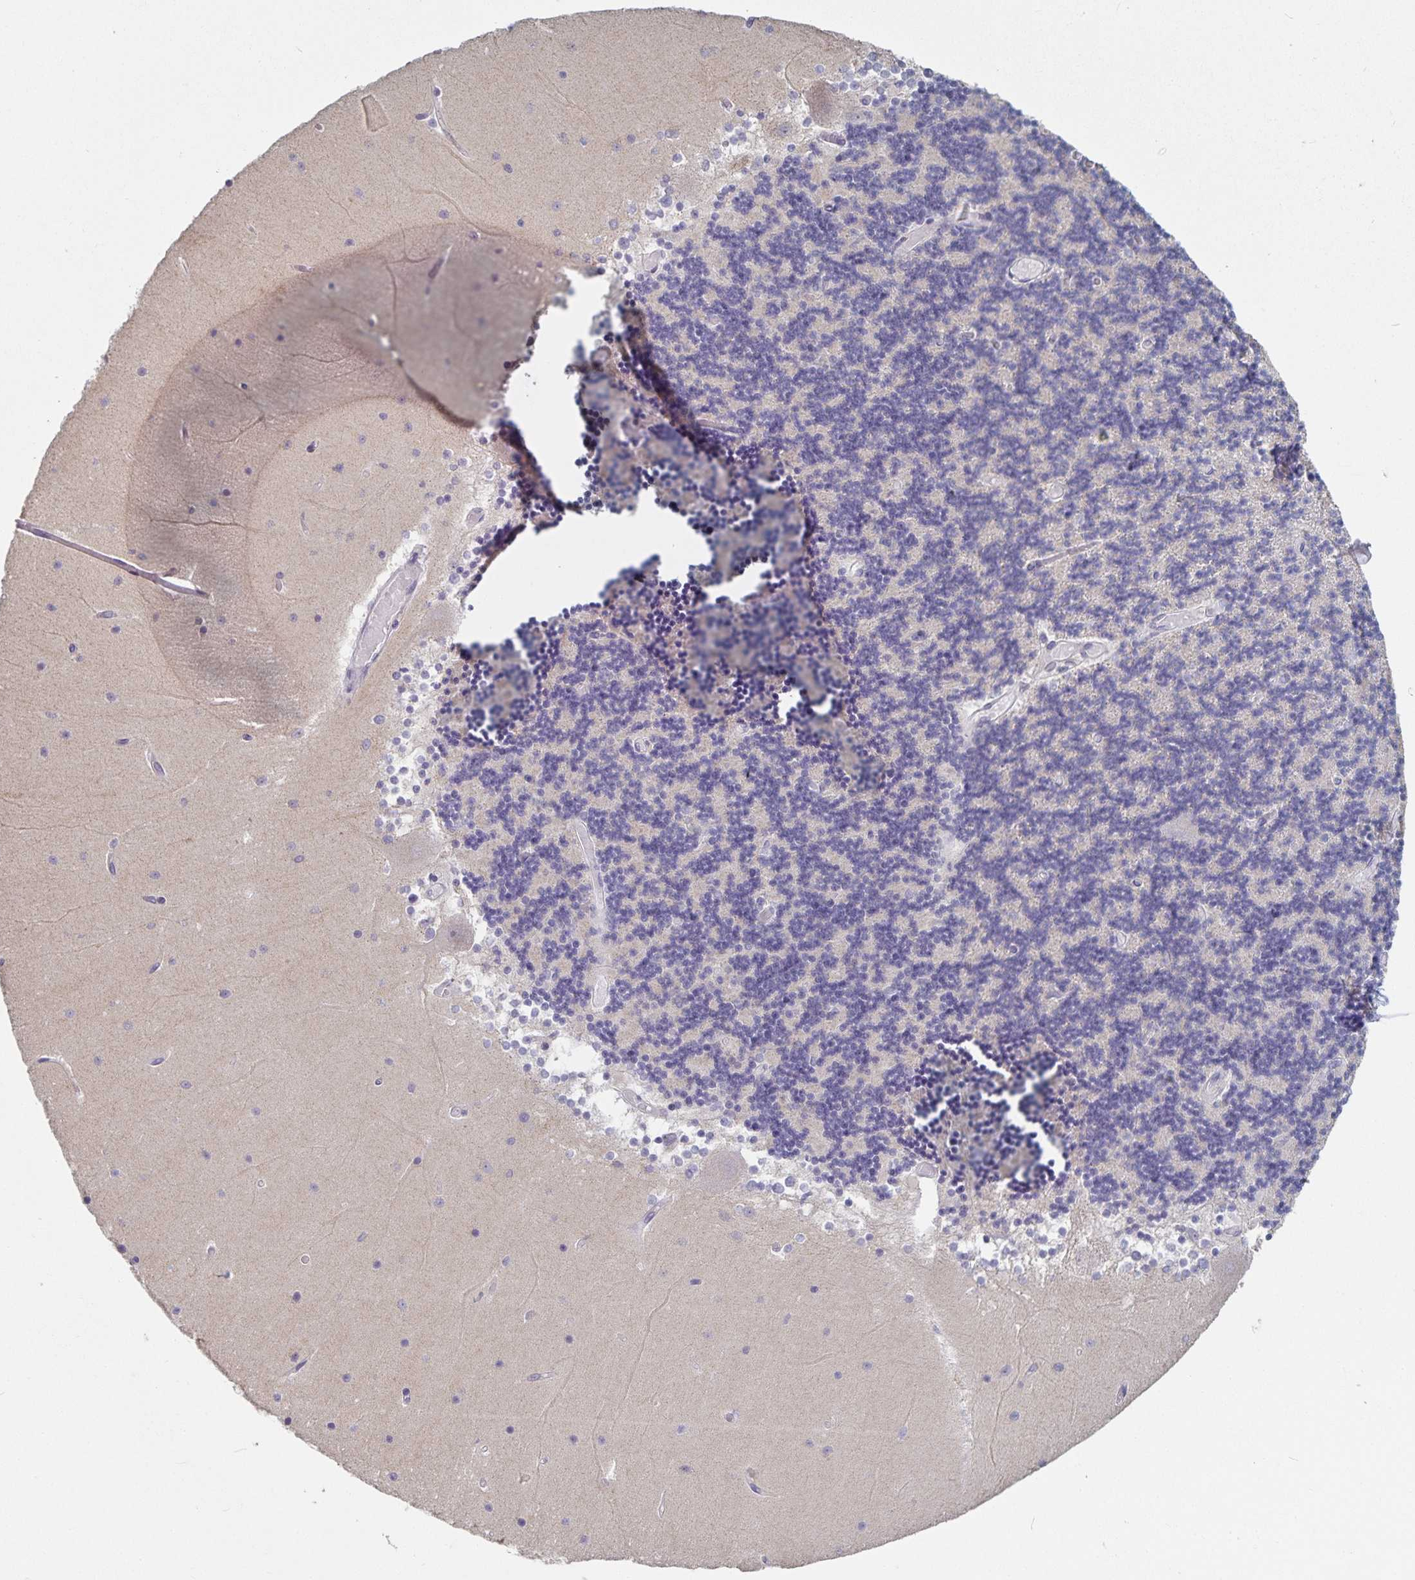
{"staining": {"intensity": "negative", "quantity": "none", "location": "none"}, "tissue": "cerebellum", "cell_type": "Cells in granular layer", "image_type": "normal", "snomed": [{"axis": "morphology", "description": "Normal tissue, NOS"}, {"axis": "topography", "description": "Cerebellum"}], "caption": "Histopathology image shows no protein expression in cells in granular layer of benign cerebellum.", "gene": "DNAH9", "patient": {"sex": "female", "age": 28}}